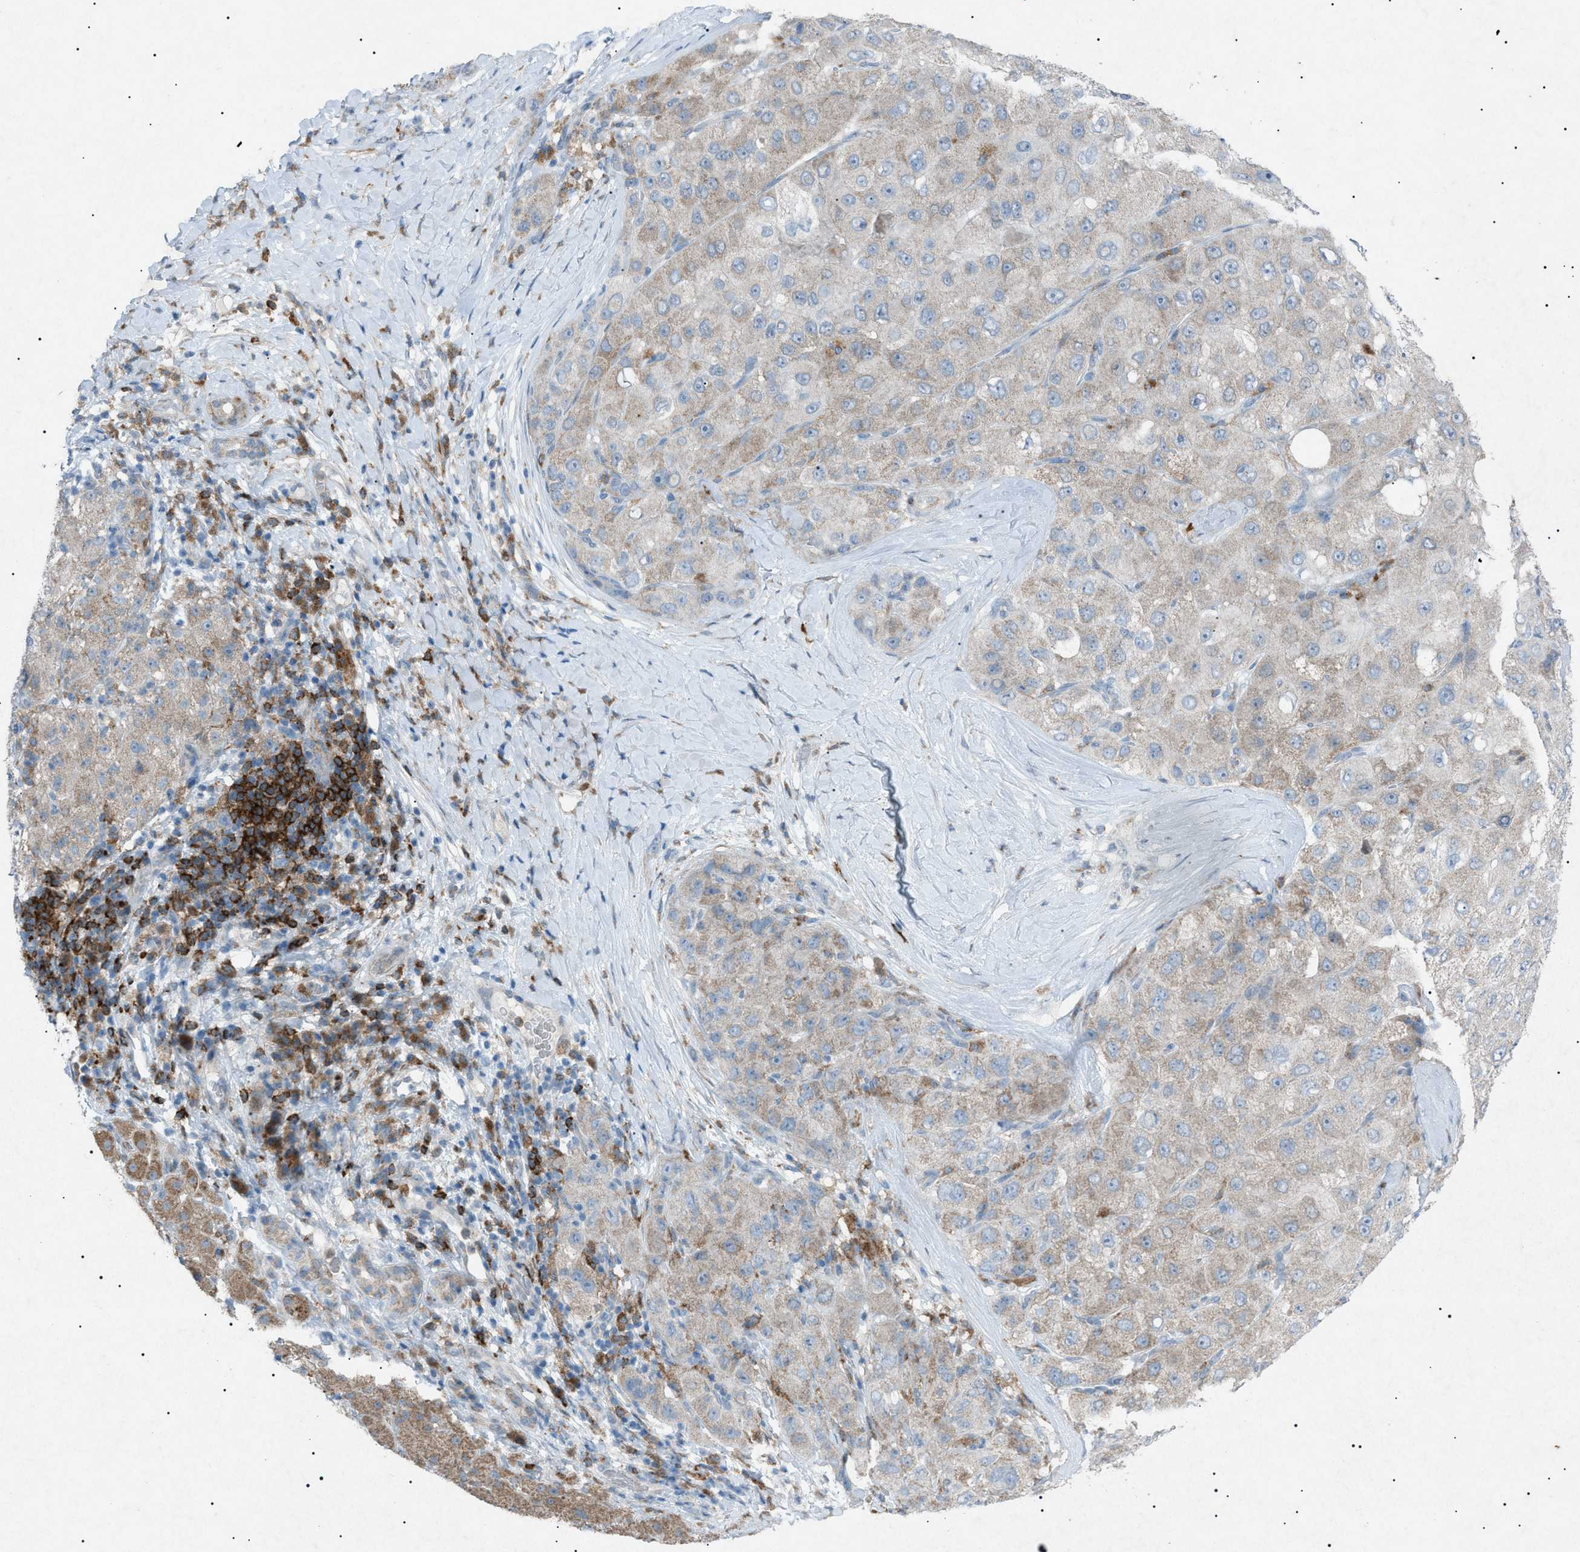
{"staining": {"intensity": "weak", "quantity": "25%-75%", "location": "cytoplasmic/membranous"}, "tissue": "liver cancer", "cell_type": "Tumor cells", "image_type": "cancer", "snomed": [{"axis": "morphology", "description": "Carcinoma, Hepatocellular, NOS"}, {"axis": "topography", "description": "Liver"}], "caption": "The immunohistochemical stain shows weak cytoplasmic/membranous staining in tumor cells of hepatocellular carcinoma (liver) tissue.", "gene": "BTK", "patient": {"sex": "male", "age": 80}}